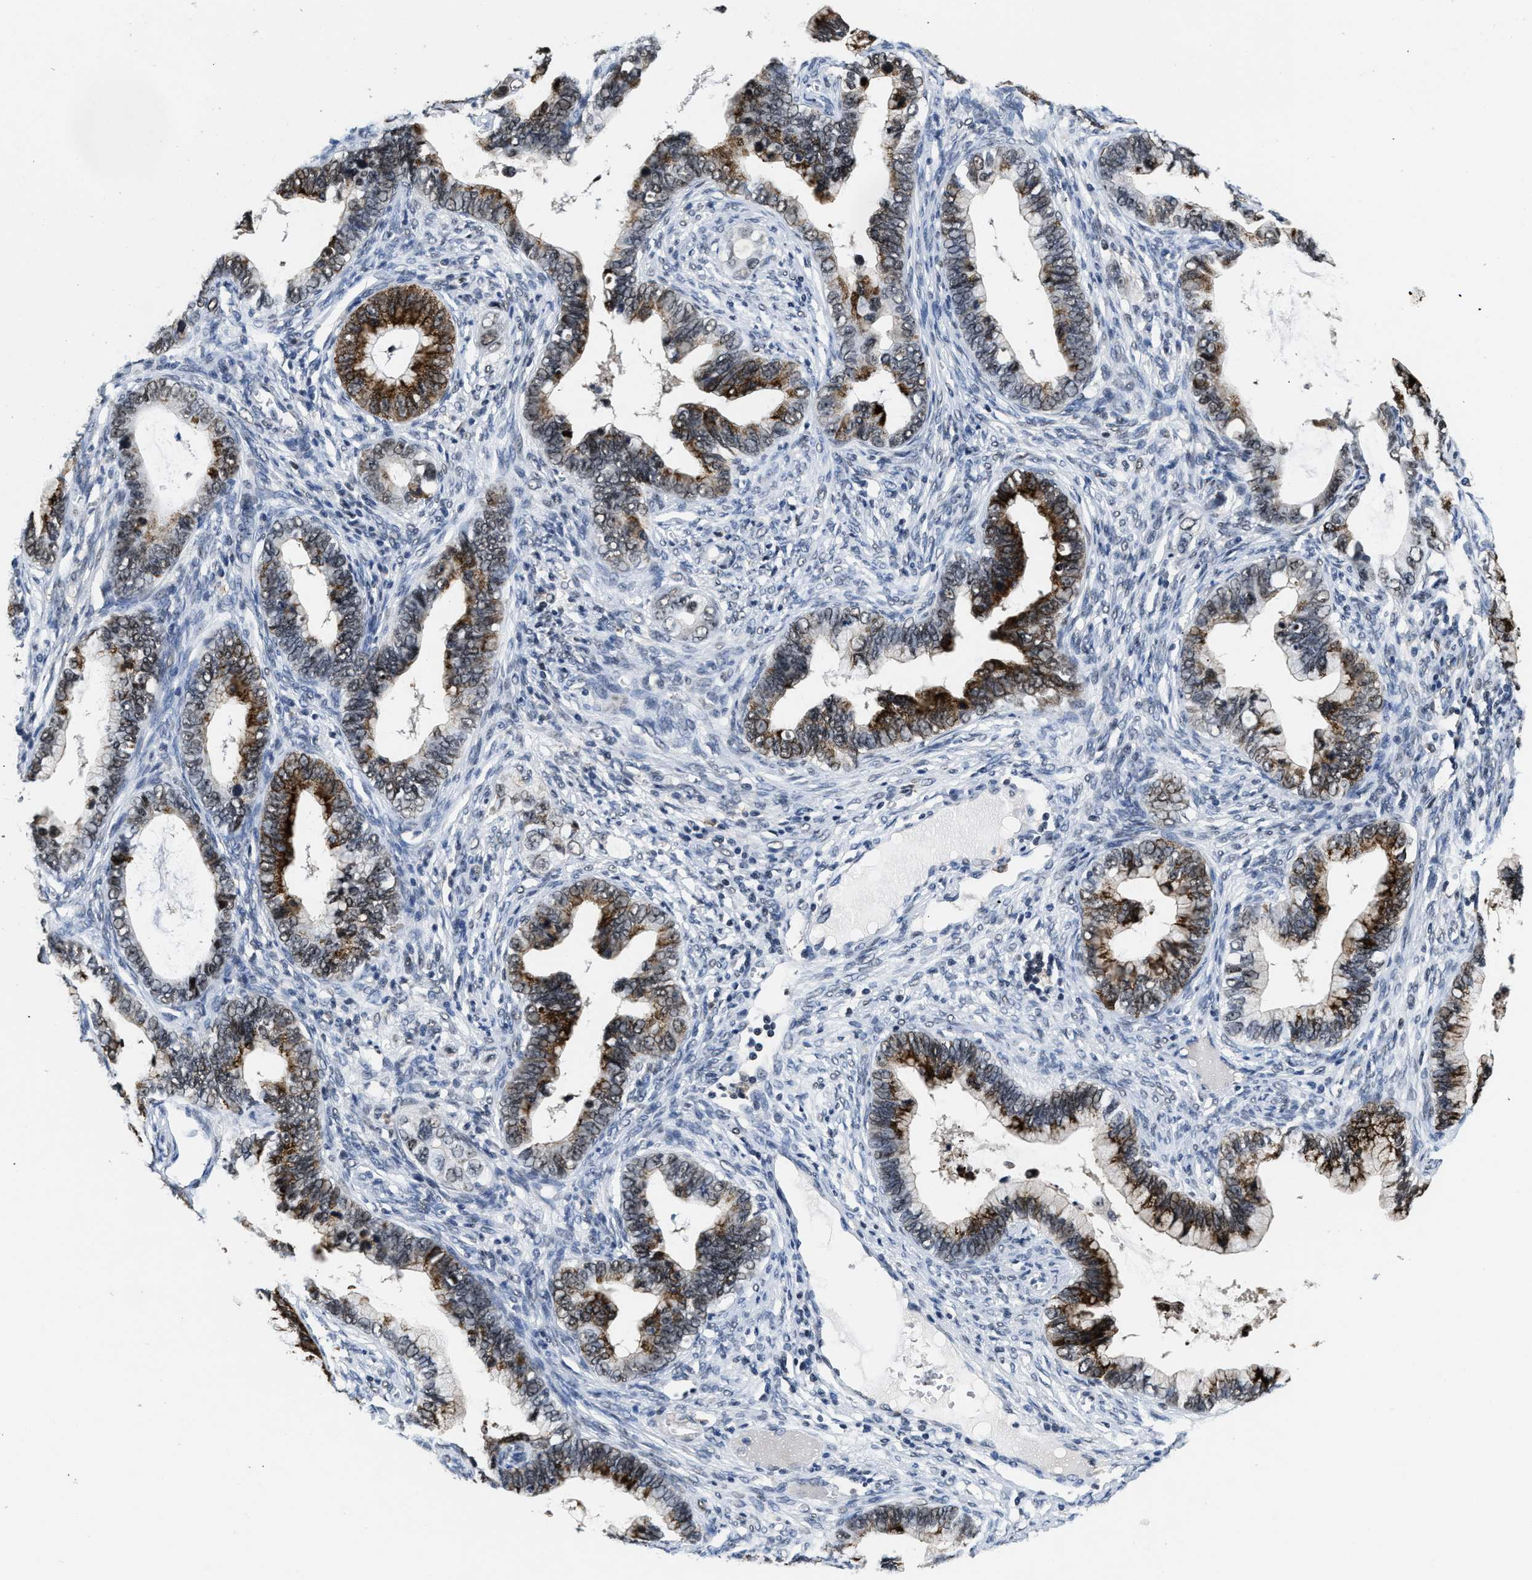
{"staining": {"intensity": "strong", "quantity": ">75%", "location": "cytoplasmic/membranous"}, "tissue": "cervical cancer", "cell_type": "Tumor cells", "image_type": "cancer", "snomed": [{"axis": "morphology", "description": "Adenocarcinoma, NOS"}, {"axis": "topography", "description": "Cervix"}], "caption": "This image shows immunohistochemistry (IHC) staining of human cervical adenocarcinoma, with high strong cytoplasmic/membranous expression in about >75% of tumor cells.", "gene": "SUPT16H", "patient": {"sex": "female", "age": 44}}